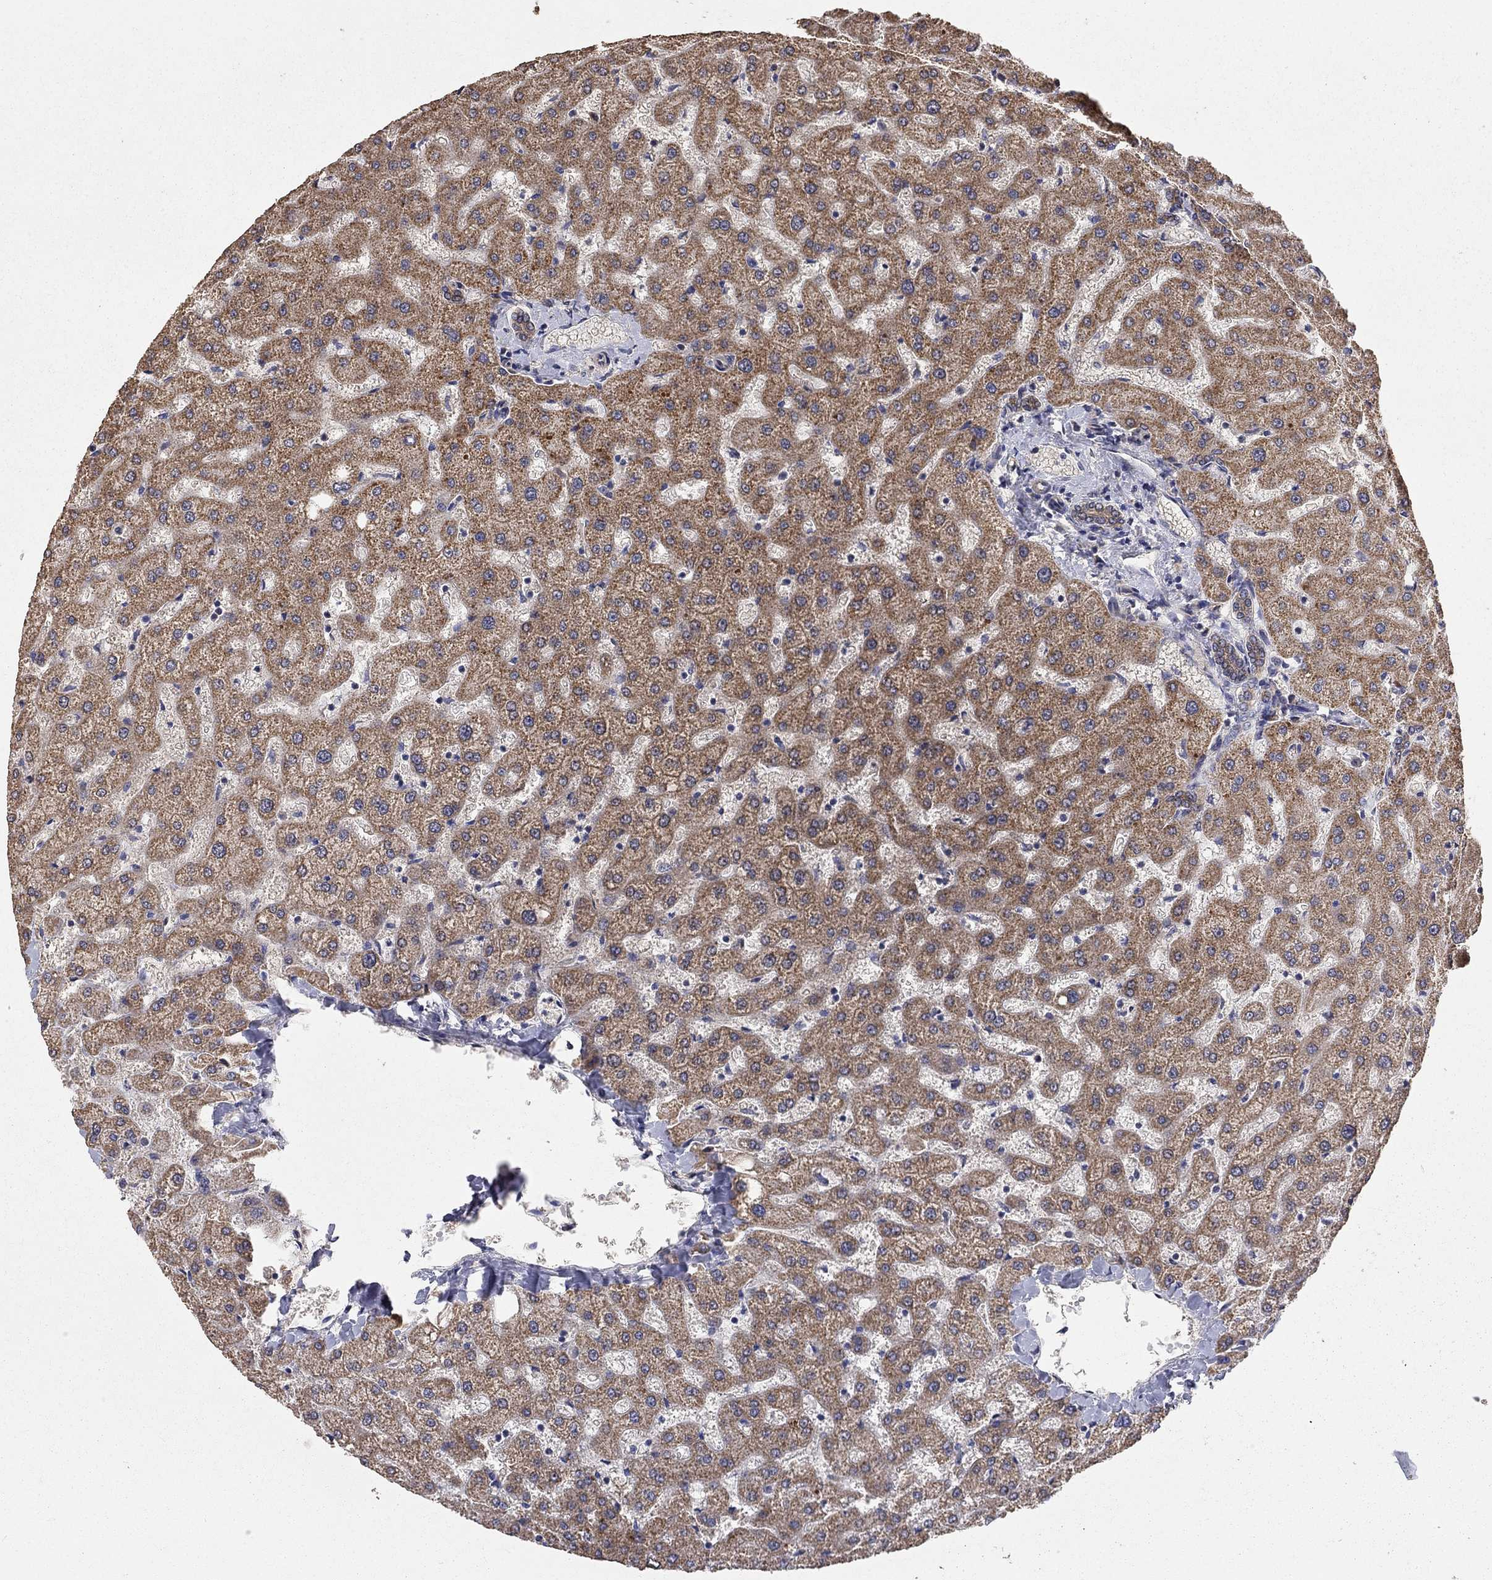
{"staining": {"intensity": "weak", "quantity": "25%-75%", "location": "cytoplasmic/membranous"}, "tissue": "liver", "cell_type": "Cholangiocytes", "image_type": "normal", "snomed": [{"axis": "morphology", "description": "Normal tissue, NOS"}, {"axis": "topography", "description": "Liver"}], "caption": "This micrograph reveals immunohistochemistry staining of unremarkable human liver, with low weak cytoplasmic/membranous staining in about 25%-75% of cholangiocytes.", "gene": "ANKRA2", "patient": {"sex": "female", "age": 50}}